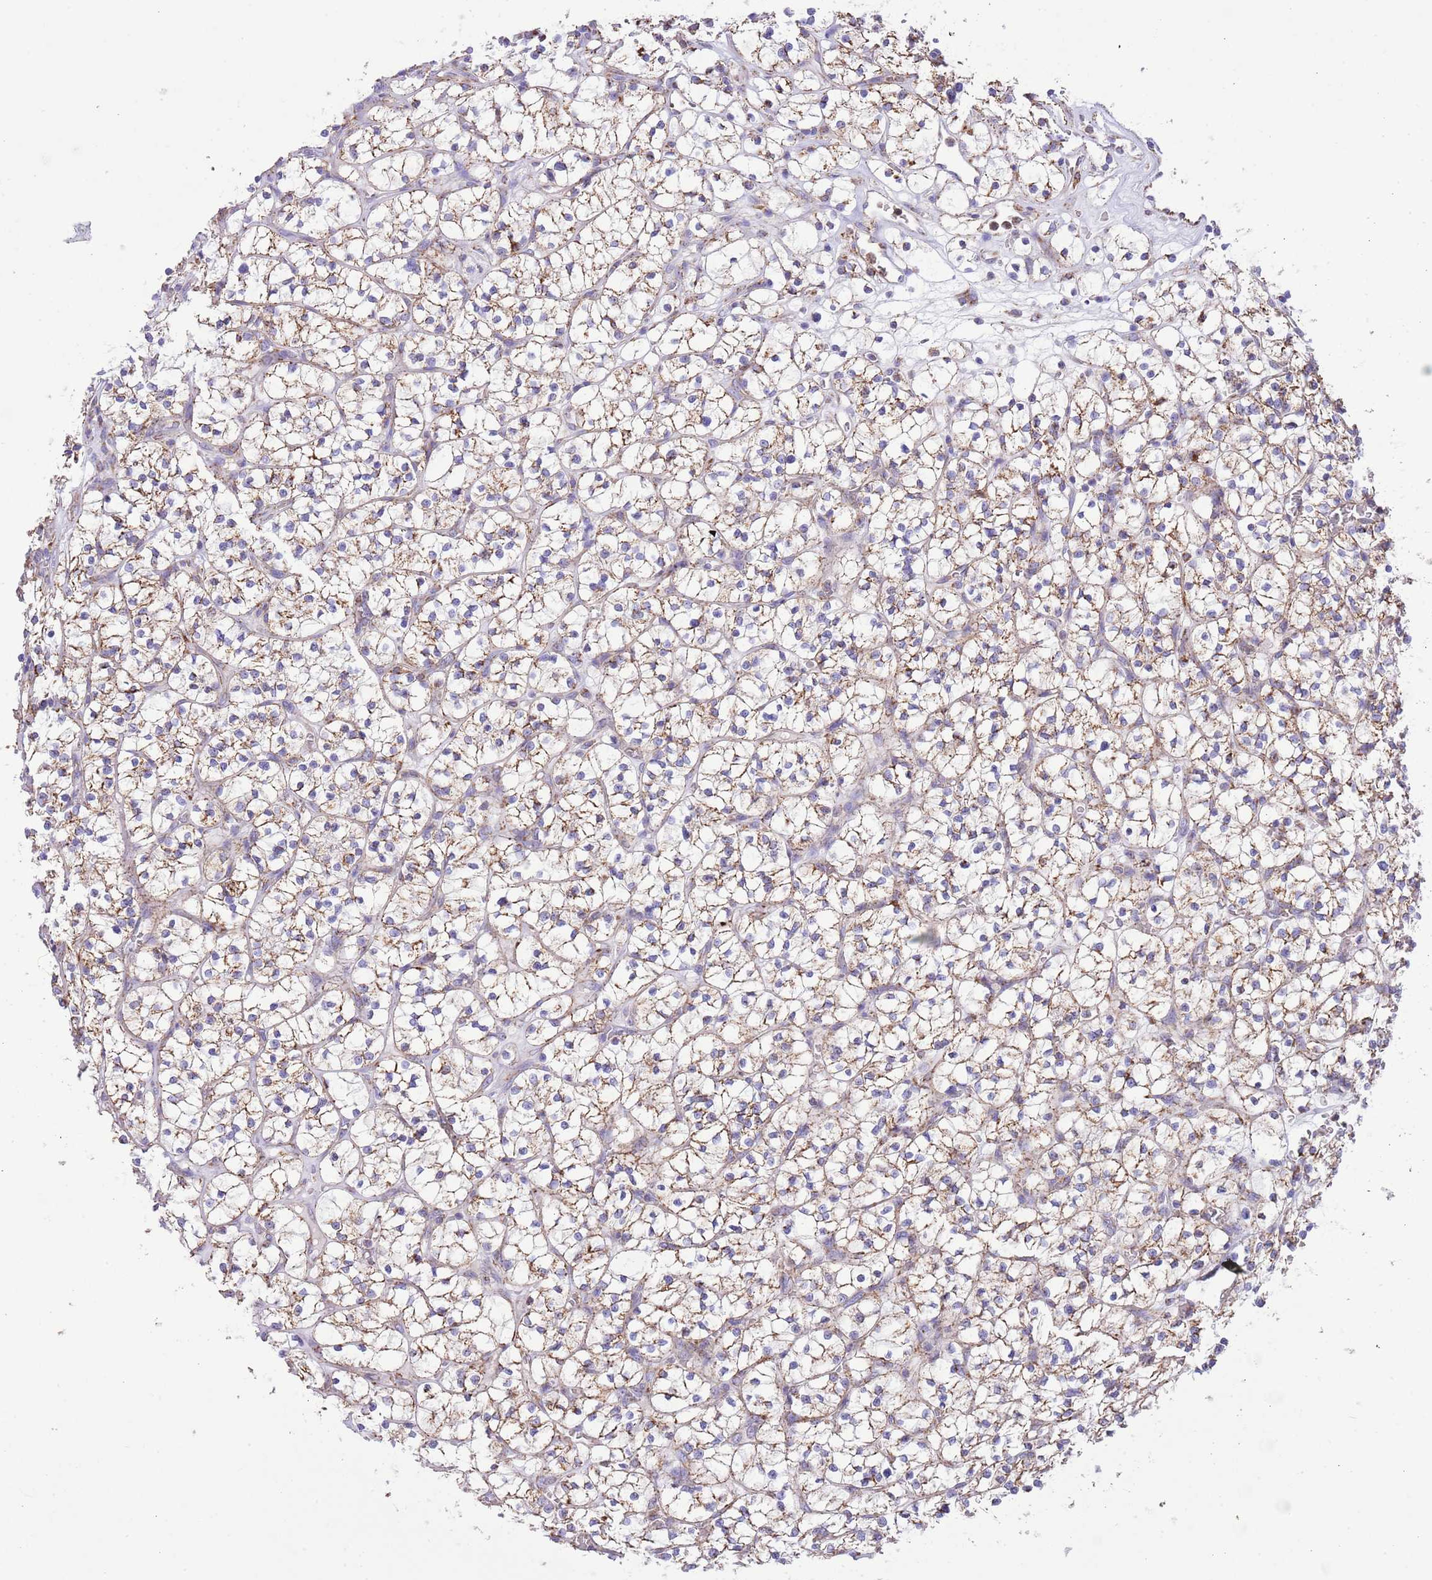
{"staining": {"intensity": "moderate", "quantity": "25%-75%", "location": "cytoplasmic/membranous"}, "tissue": "renal cancer", "cell_type": "Tumor cells", "image_type": "cancer", "snomed": [{"axis": "morphology", "description": "Adenocarcinoma, NOS"}, {"axis": "topography", "description": "Kidney"}], "caption": "Moderate cytoplasmic/membranous staining is appreciated in about 25%-75% of tumor cells in renal cancer (adenocarcinoma).", "gene": "SS18L2", "patient": {"sex": "female", "age": 64}}